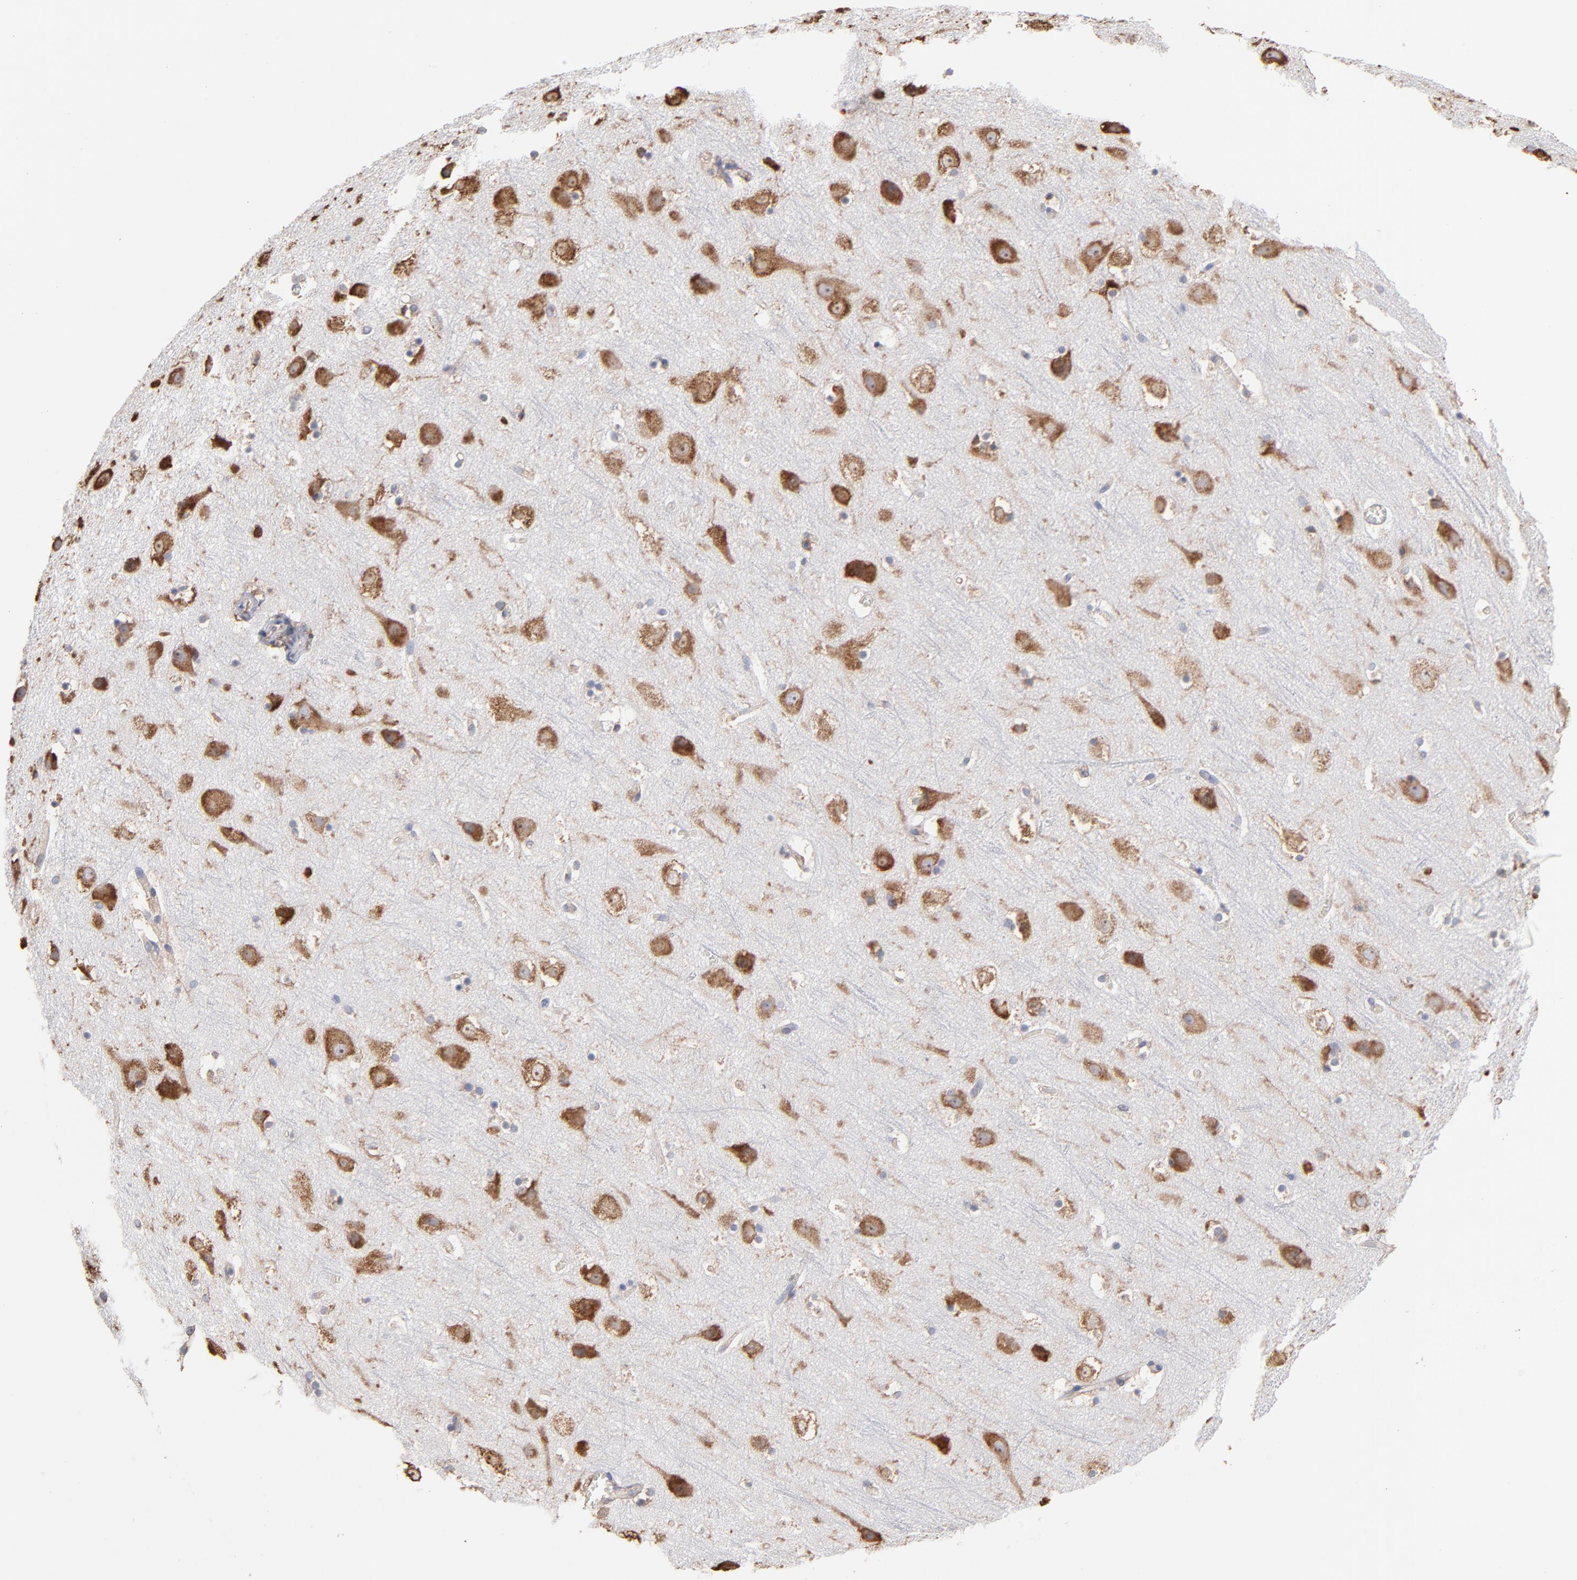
{"staining": {"intensity": "negative", "quantity": "none", "location": "none"}, "tissue": "cerebral cortex", "cell_type": "Endothelial cells", "image_type": "normal", "snomed": [{"axis": "morphology", "description": "Normal tissue, NOS"}, {"axis": "topography", "description": "Cerebral cortex"}], "caption": "This image is of unremarkable cerebral cortex stained with IHC to label a protein in brown with the nuclei are counter-stained blue. There is no expression in endothelial cells.", "gene": "RPL9", "patient": {"sex": "male", "age": 45}}